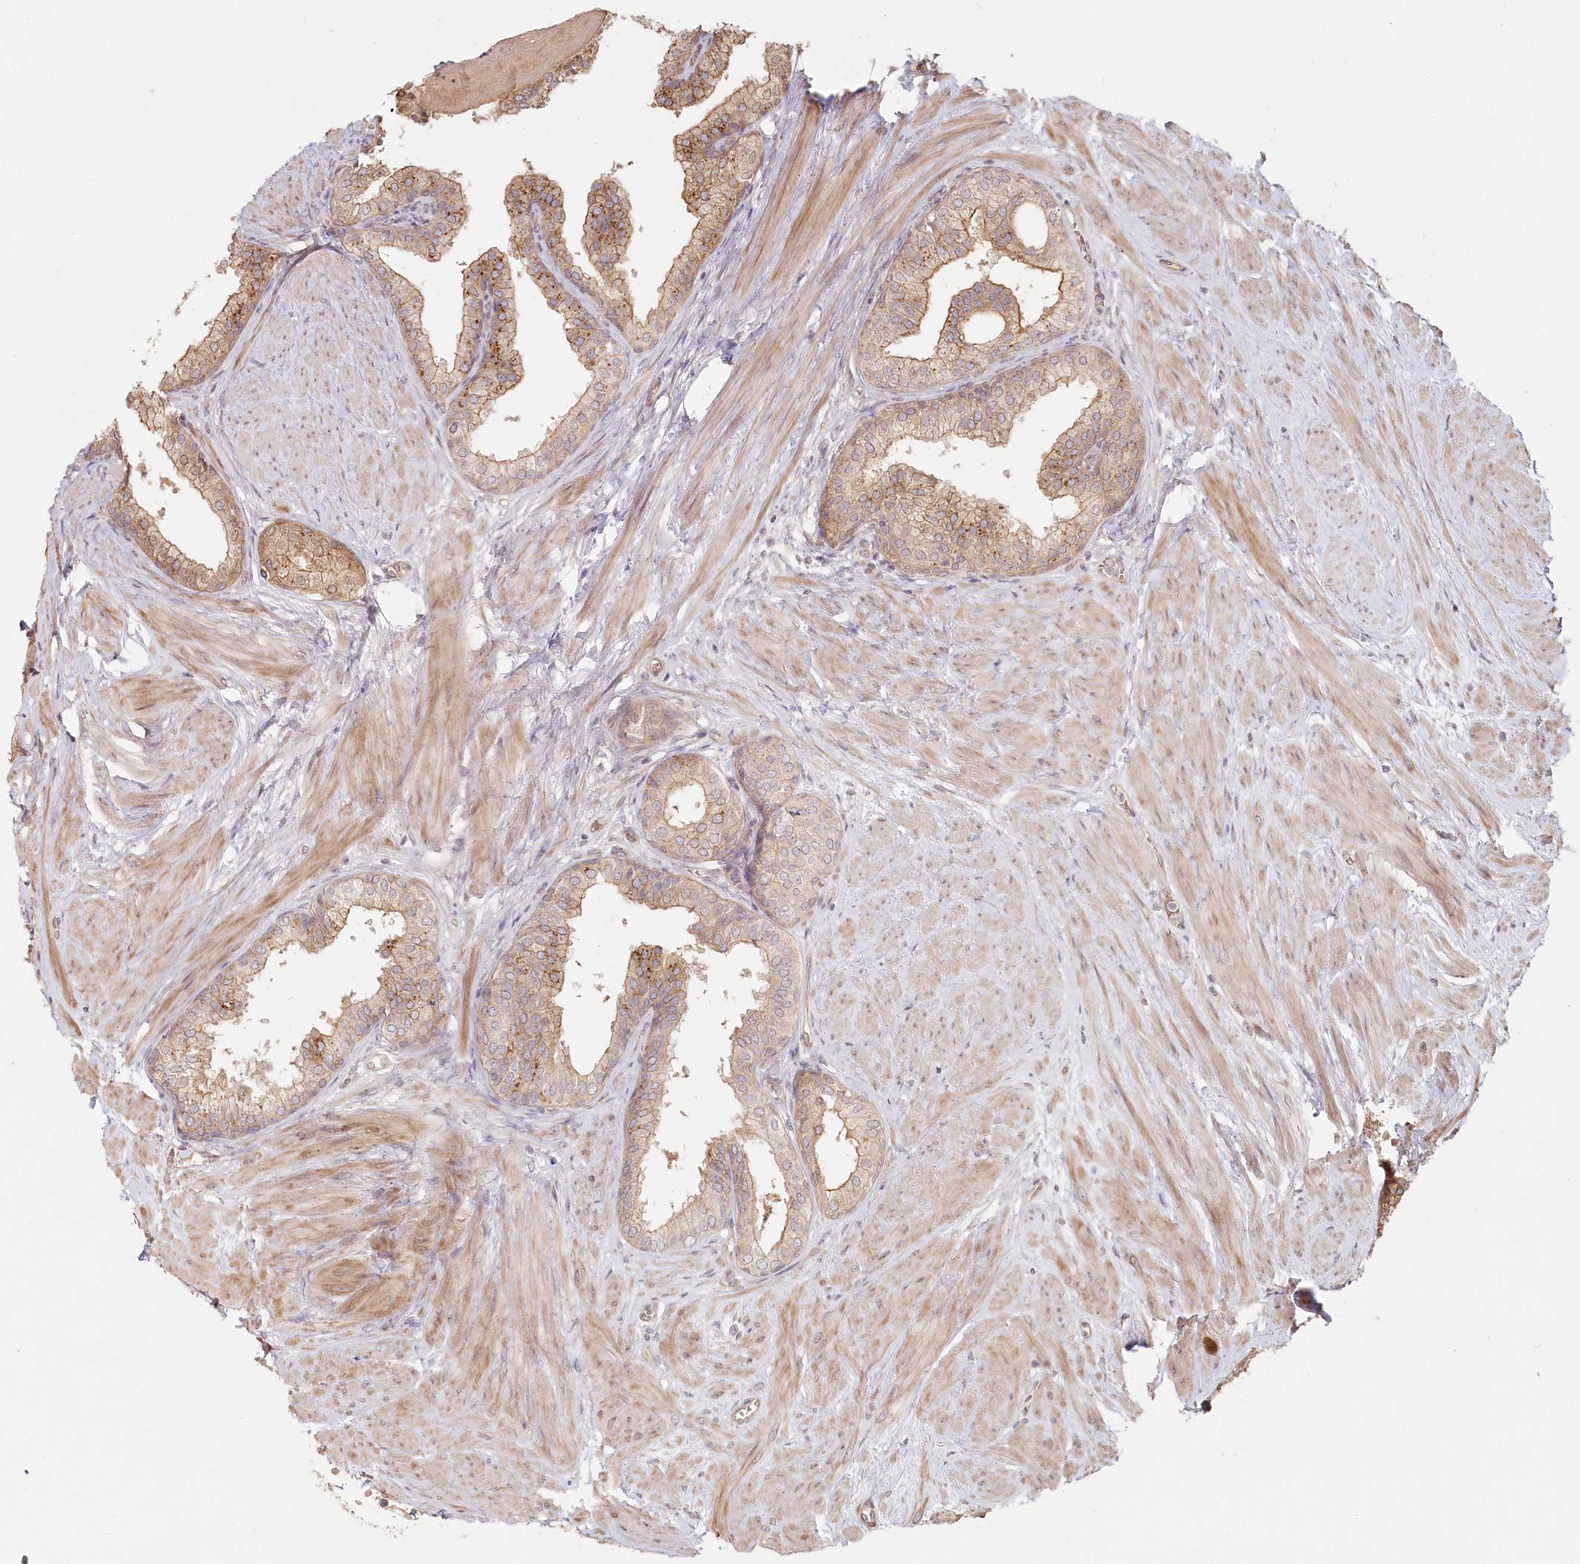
{"staining": {"intensity": "moderate", "quantity": "25%-75%", "location": "cytoplasmic/membranous"}, "tissue": "prostate", "cell_type": "Glandular cells", "image_type": "normal", "snomed": [{"axis": "morphology", "description": "Normal tissue, NOS"}, {"axis": "topography", "description": "Prostate"}], "caption": "A brown stain labels moderate cytoplasmic/membranous expression of a protein in glandular cells of normal prostate.", "gene": "TCHP", "patient": {"sex": "male", "age": 48}}